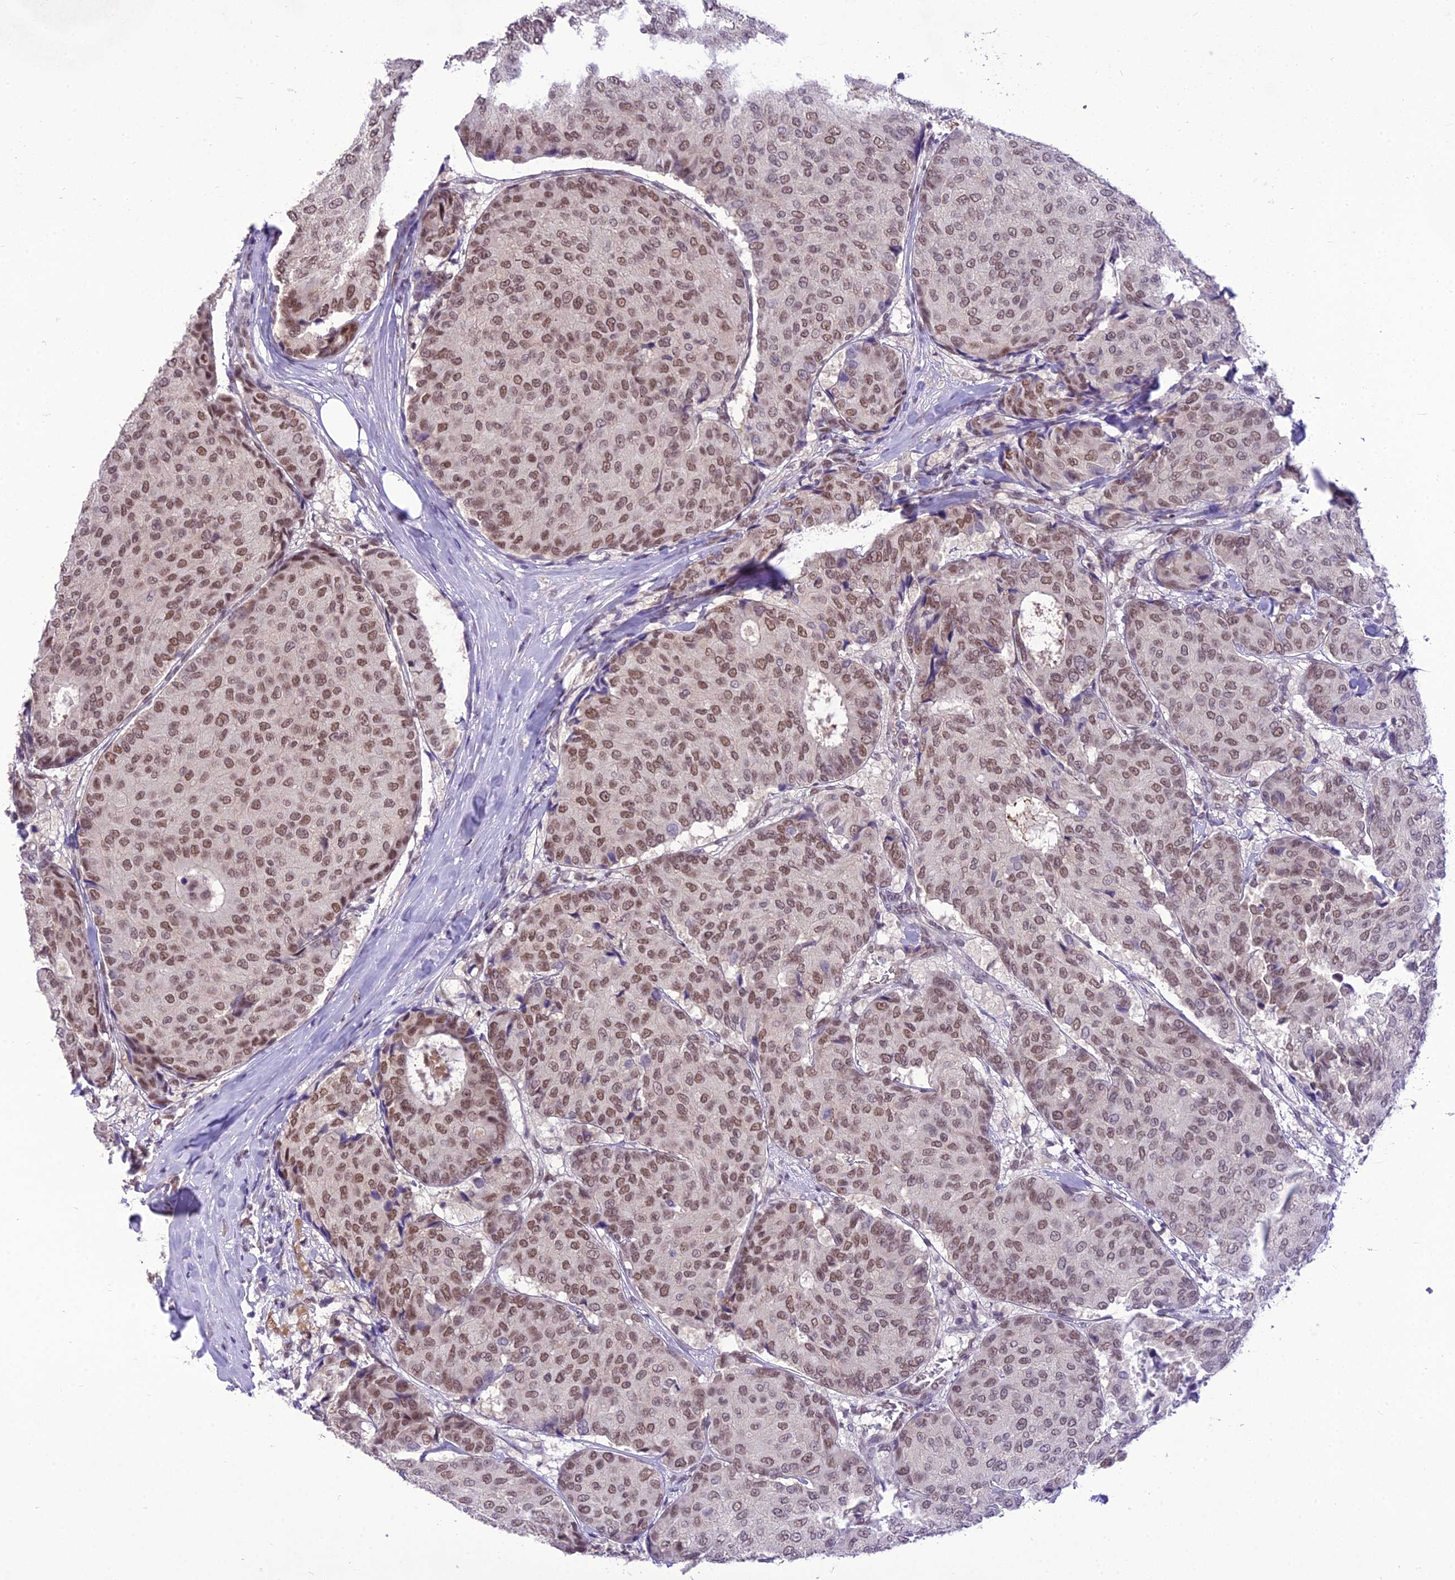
{"staining": {"intensity": "moderate", "quantity": ">75%", "location": "nuclear"}, "tissue": "breast cancer", "cell_type": "Tumor cells", "image_type": "cancer", "snomed": [{"axis": "morphology", "description": "Duct carcinoma"}, {"axis": "topography", "description": "Breast"}], "caption": "A photomicrograph of human breast invasive ductal carcinoma stained for a protein demonstrates moderate nuclear brown staining in tumor cells. (DAB IHC with brightfield microscopy, high magnification).", "gene": "SH3RF3", "patient": {"sex": "female", "age": 75}}